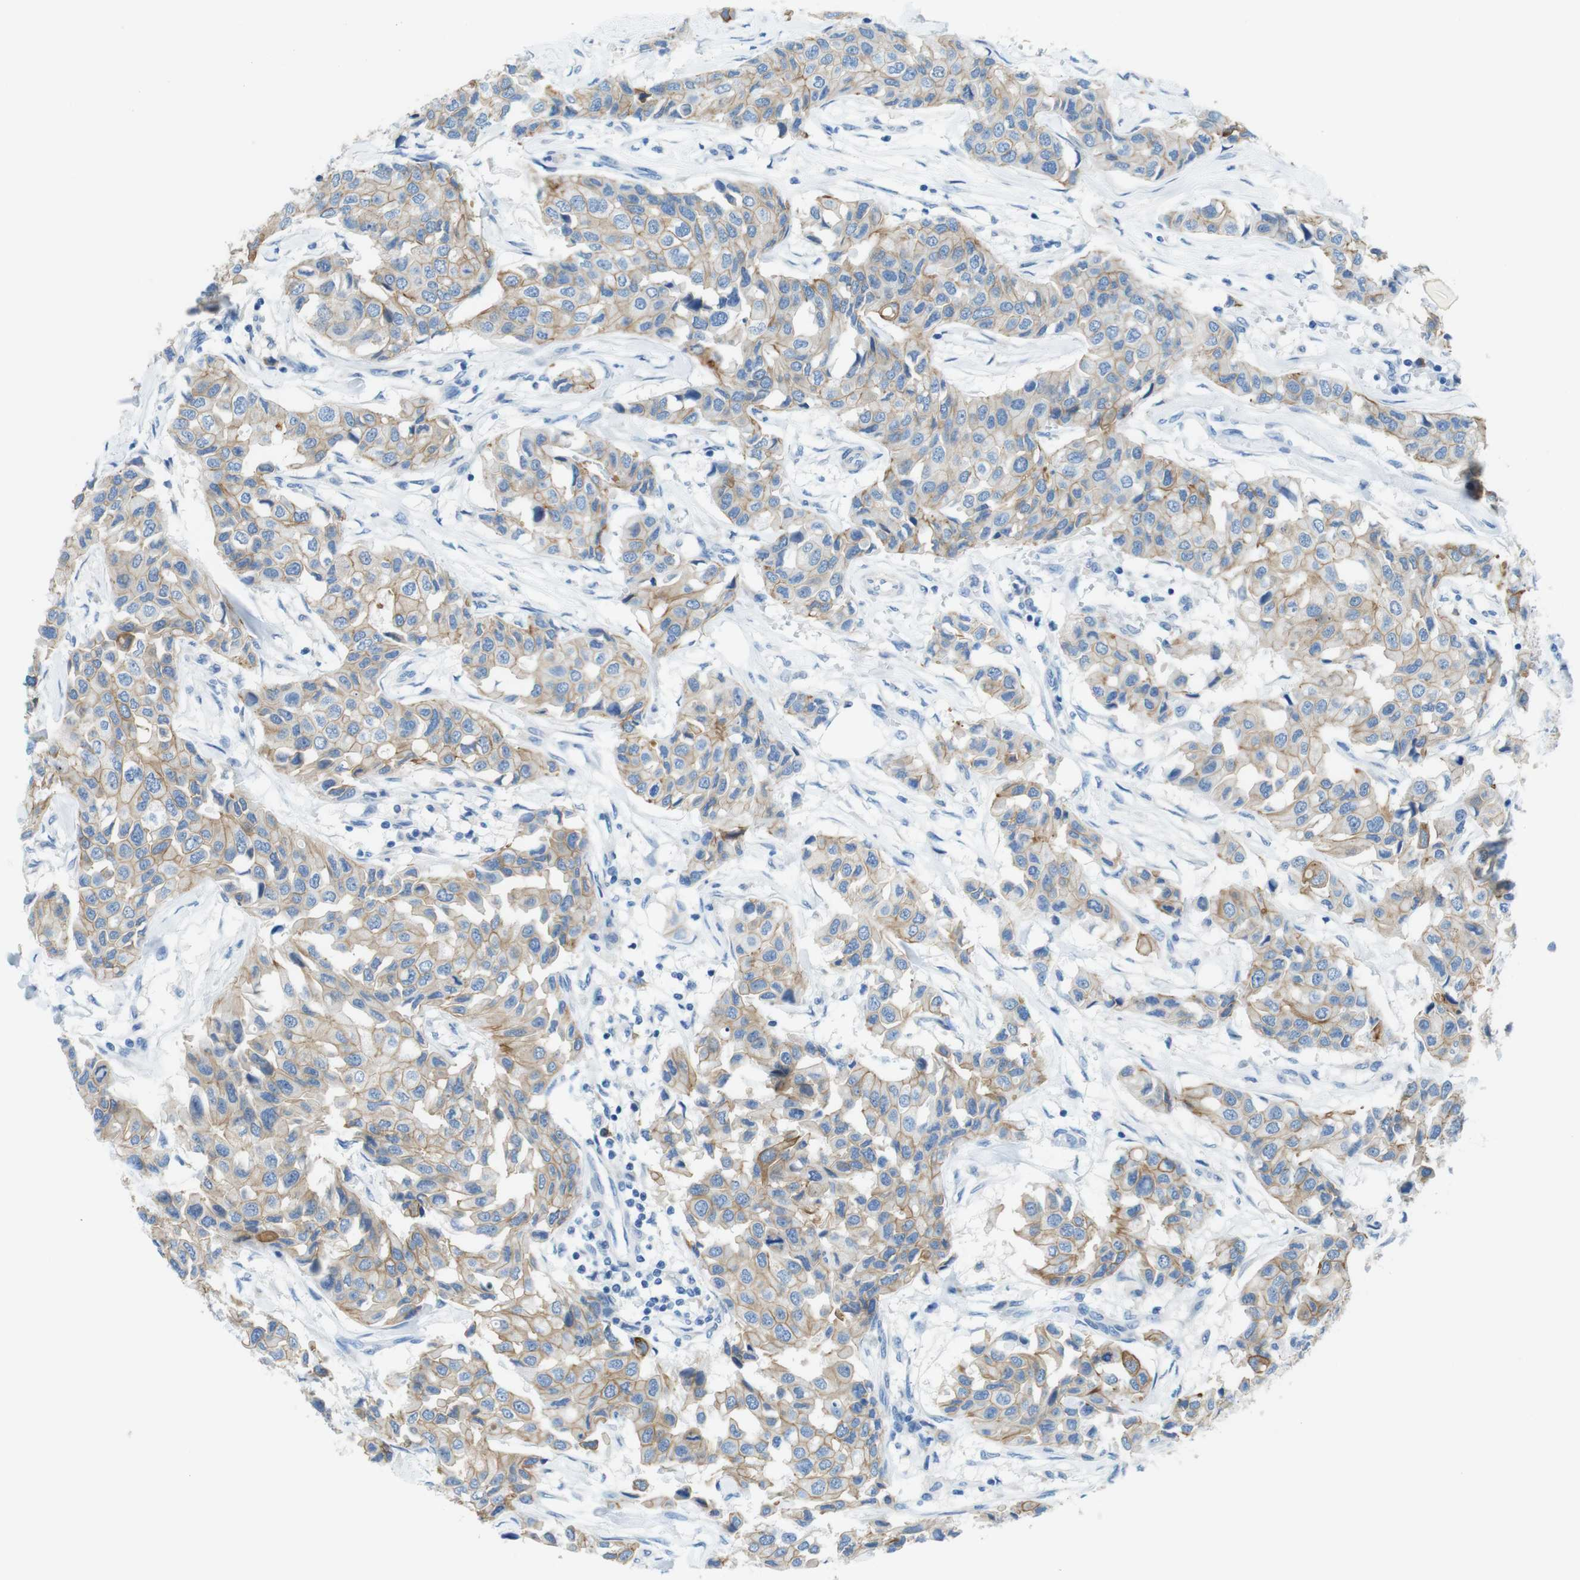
{"staining": {"intensity": "weak", "quantity": ">75%", "location": "cytoplasmic/membranous"}, "tissue": "breast cancer", "cell_type": "Tumor cells", "image_type": "cancer", "snomed": [{"axis": "morphology", "description": "Duct carcinoma"}, {"axis": "topography", "description": "Breast"}], "caption": "Immunohistochemical staining of human infiltrating ductal carcinoma (breast) displays weak cytoplasmic/membranous protein expression in about >75% of tumor cells.", "gene": "CLMN", "patient": {"sex": "female", "age": 80}}